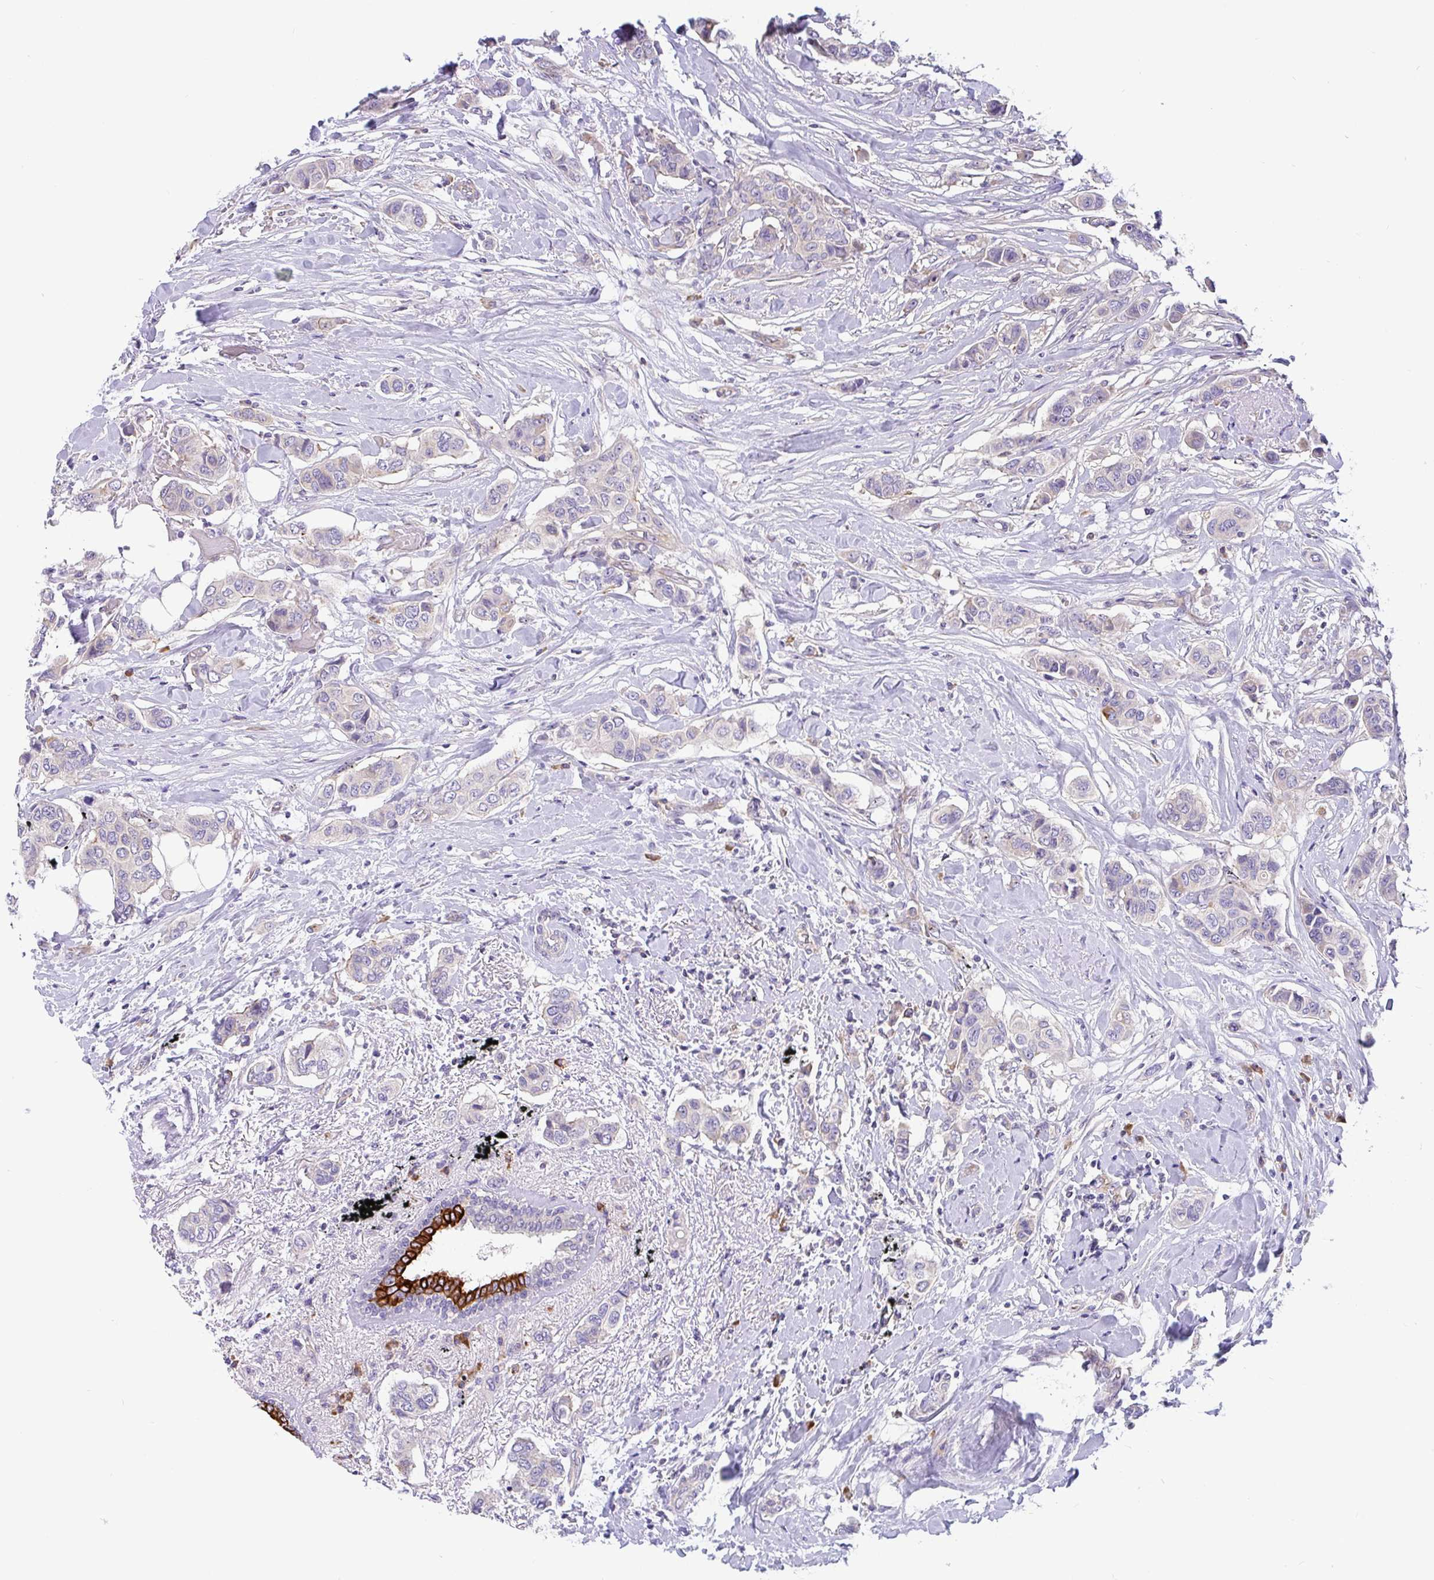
{"staining": {"intensity": "moderate", "quantity": "<25%", "location": "cytoplasmic/membranous"}, "tissue": "breast cancer", "cell_type": "Tumor cells", "image_type": "cancer", "snomed": [{"axis": "morphology", "description": "Lobular carcinoma"}, {"axis": "topography", "description": "Breast"}], "caption": "Protein expression analysis of breast cancer (lobular carcinoma) exhibits moderate cytoplasmic/membranous expression in about <25% of tumor cells.", "gene": "LRRC26", "patient": {"sex": "female", "age": 51}}